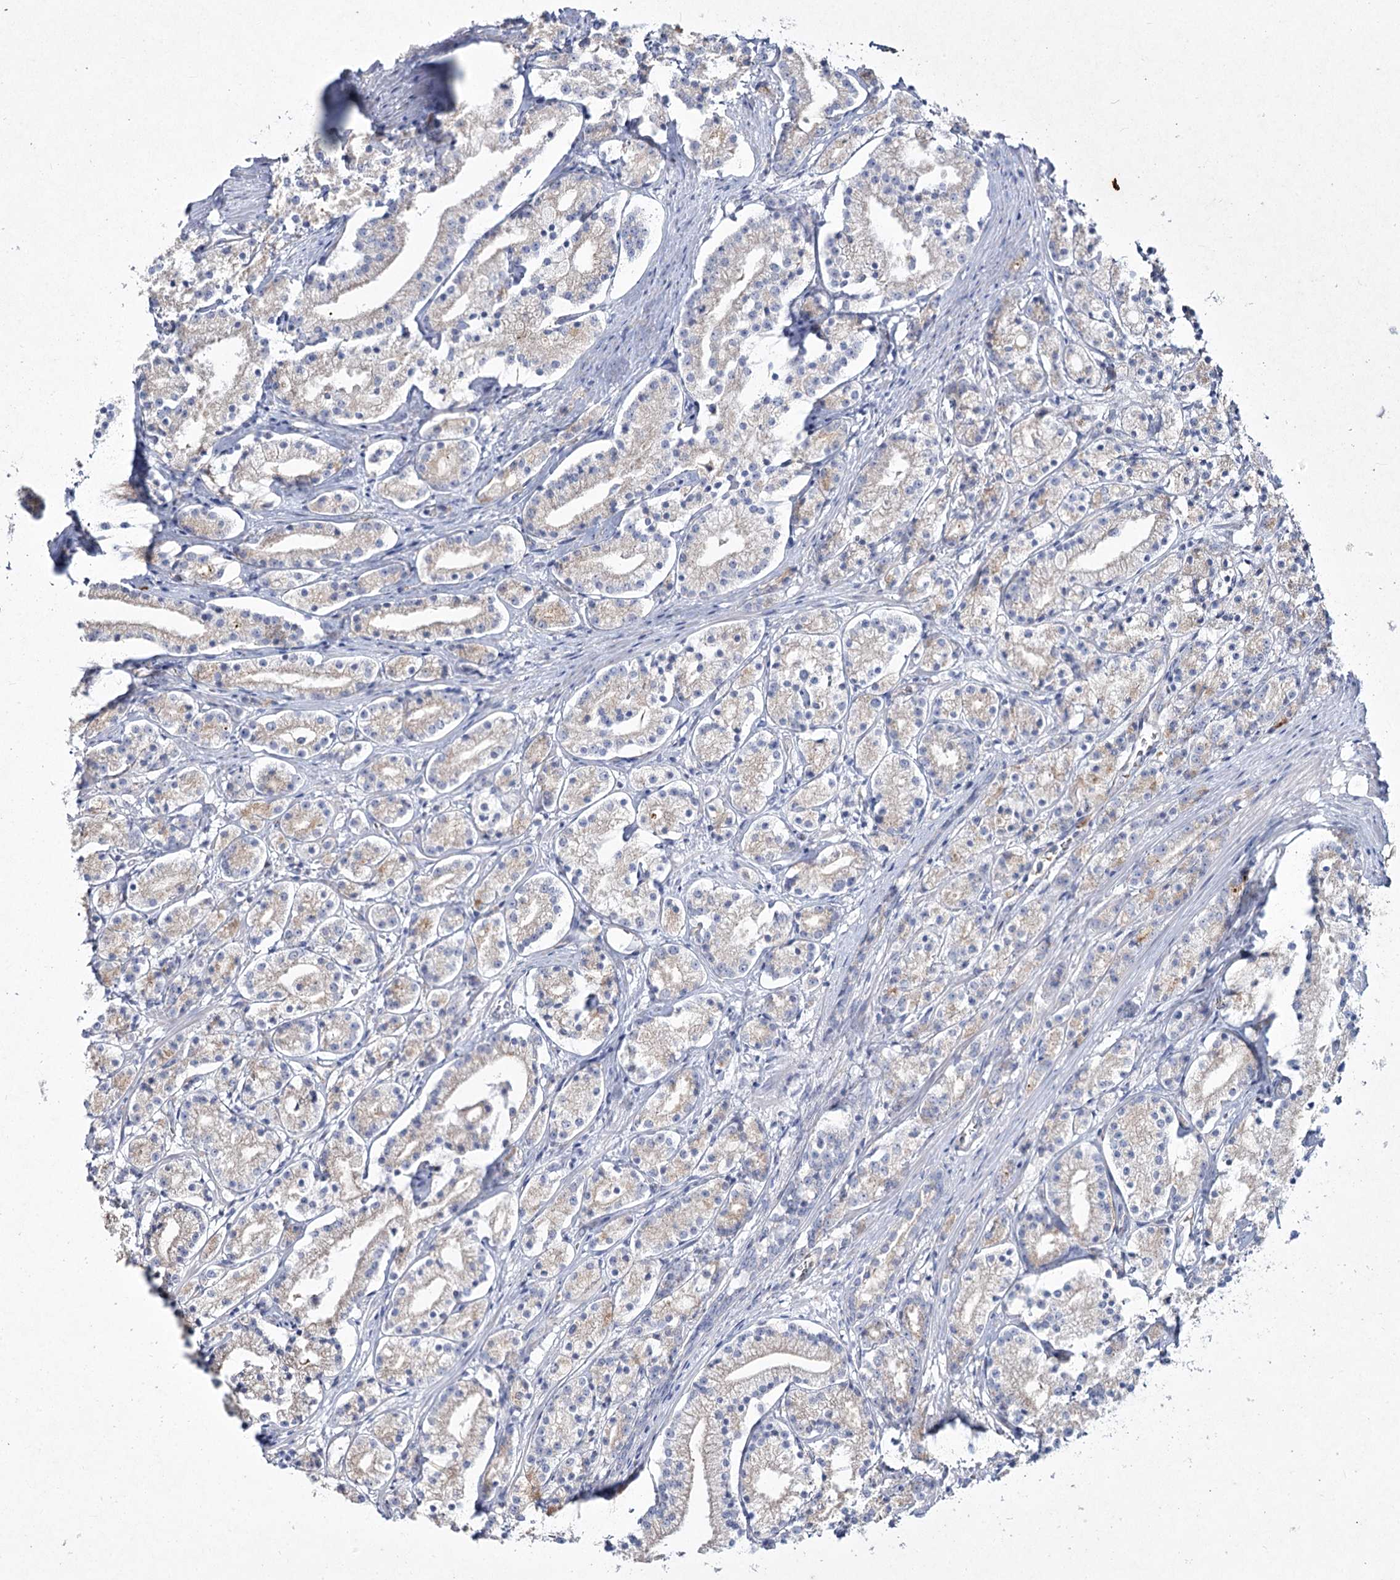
{"staining": {"intensity": "negative", "quantity": "none", "location": "none"}, "tissue": "prostate cancer", "cell_type": "Tumor cells", "image_type": "cancer", "snomed": [{"axis": "morphology", "description": "Adenocarcinoma, High grade"}, {"axis": "topography", "description": "Prostate"}], "caption": "High magnification brightfield microscopy of high-grade adenocarcinoma (prostate) stained with DAB (brown) and counterstained with hematoxylin (blue): tumor cells show no significant positivity. Nuclei are stained in blue.", "gene": "NIPAL4", "patient": {"sex": "male", "age": 69}}